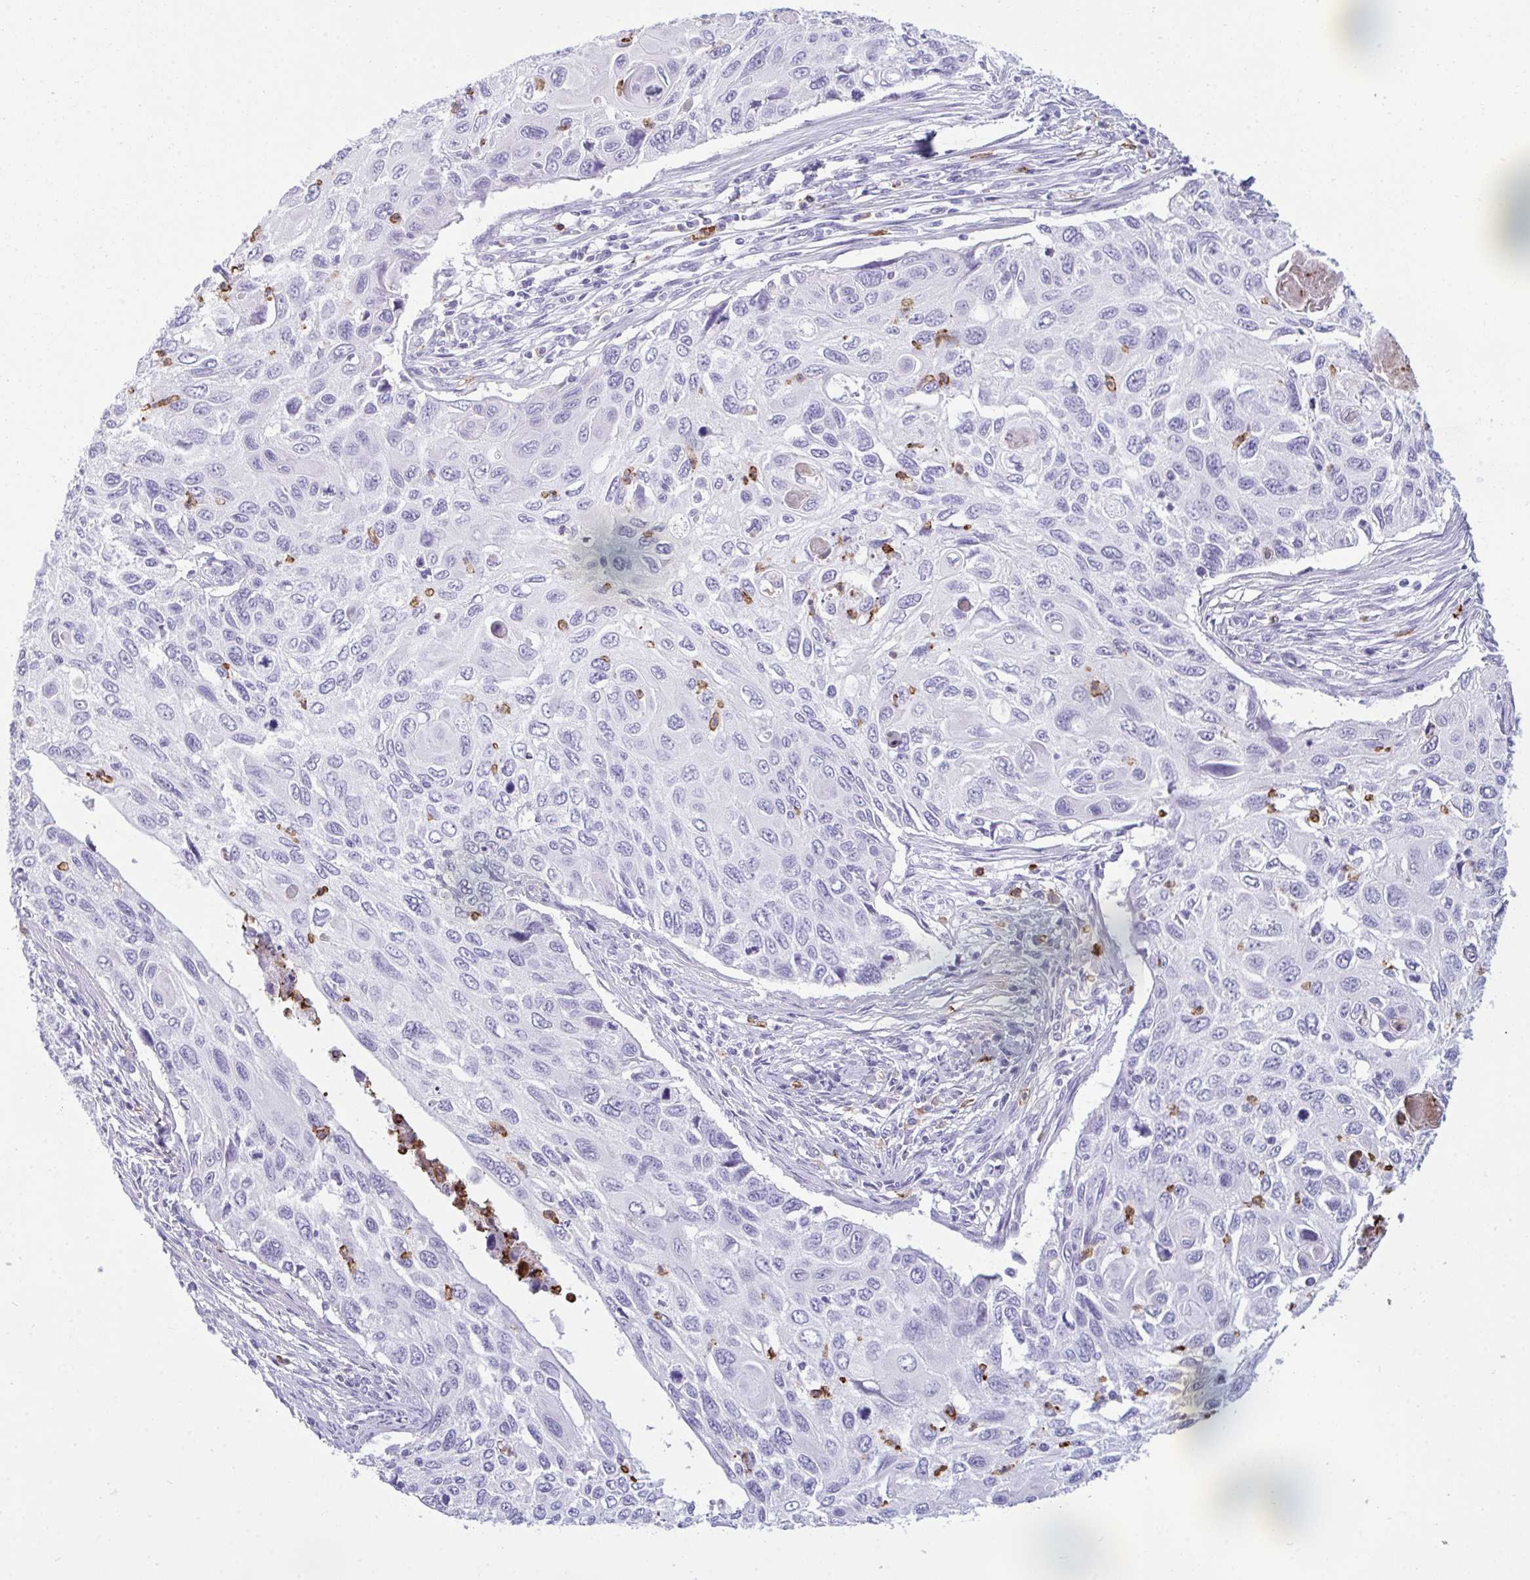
{"staining": {"intensity": "negative", "quantity": "none", "location": "none"}, "tissue": "cervical cancer", "cell_type": "Tumor cells", "image_type": "cancer", "snomed": [{"axis": "morphology", "description": "Squamous cell carcinoma, NOS"}, {"axis": "topography", "description": "Cervix"}], "caption": "Squamous cell carcinoma (cervical) was stained to show a protein in brown. There is no significant expression in tumor cells. (IHC, brightfield microscopy, high magnification).", "gene": "ARHGAP42", "patient": {"sex": "female", "age": 70}}